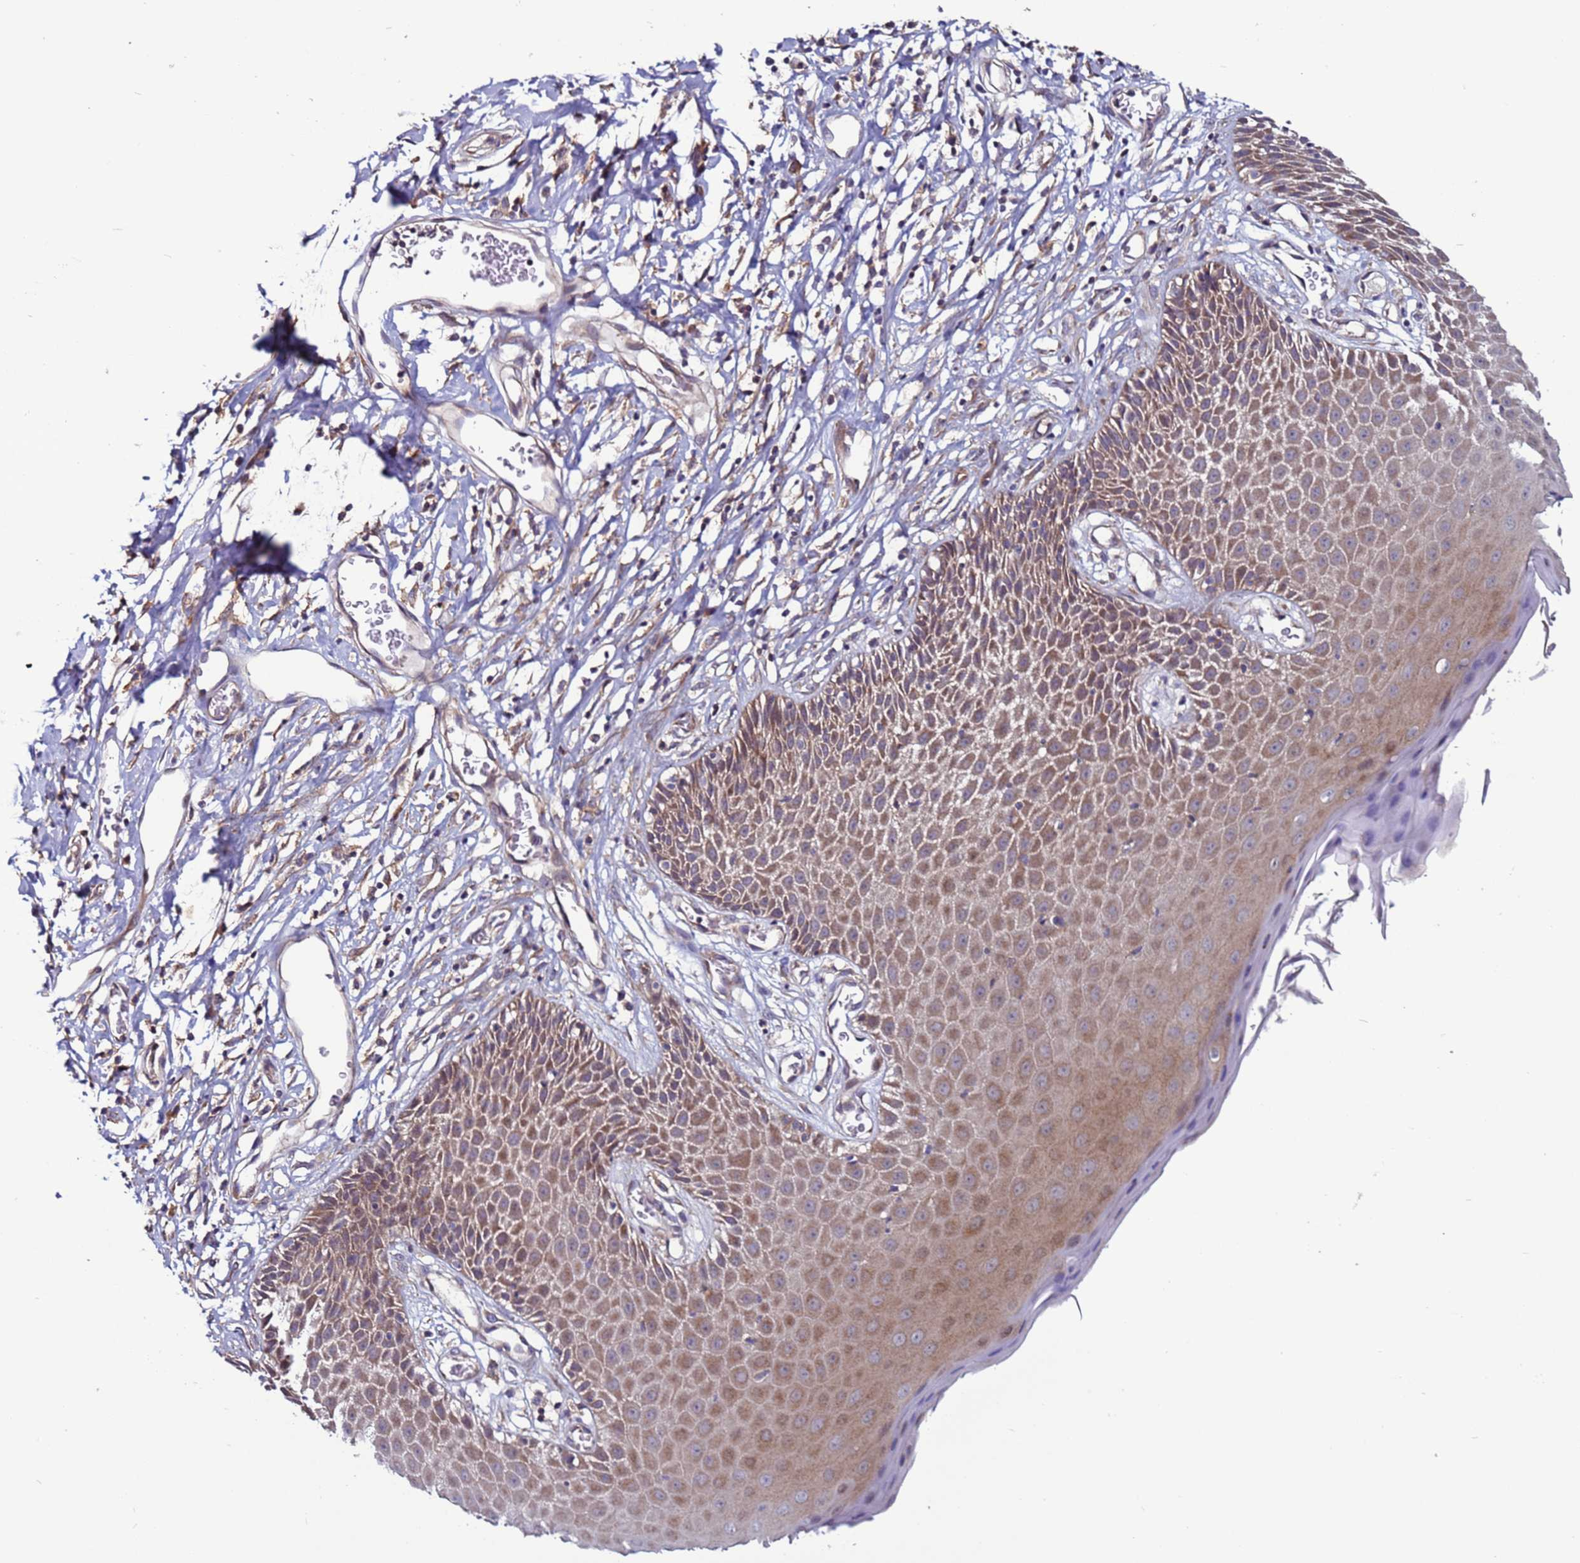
{"staining": {"intensity": "moderate", "quantity": ">75%", "location": "nuclear"}, "tissue": "skin", "cell_type": "Epidermal cells", "image_type": "normal", "snomed": [{"axis": "morphology", "description": "Normal tissue, NOS"}, {"axis": "topography", "description": "Vulva"}], "caption": "Immunohistochemistry (IHC) (DAB (3,3'-diaminobenzidine)) staining of benign human skin shows moderate nuclear protein positivity in approximately >75% of epidermal cells. The staining was performed using DAB, with brown indicating positive protein expression. Nuclei are stained blue with hematoxylin.", "gene": "GAREM1", "patient": {"sex": "female", "age": 68}}